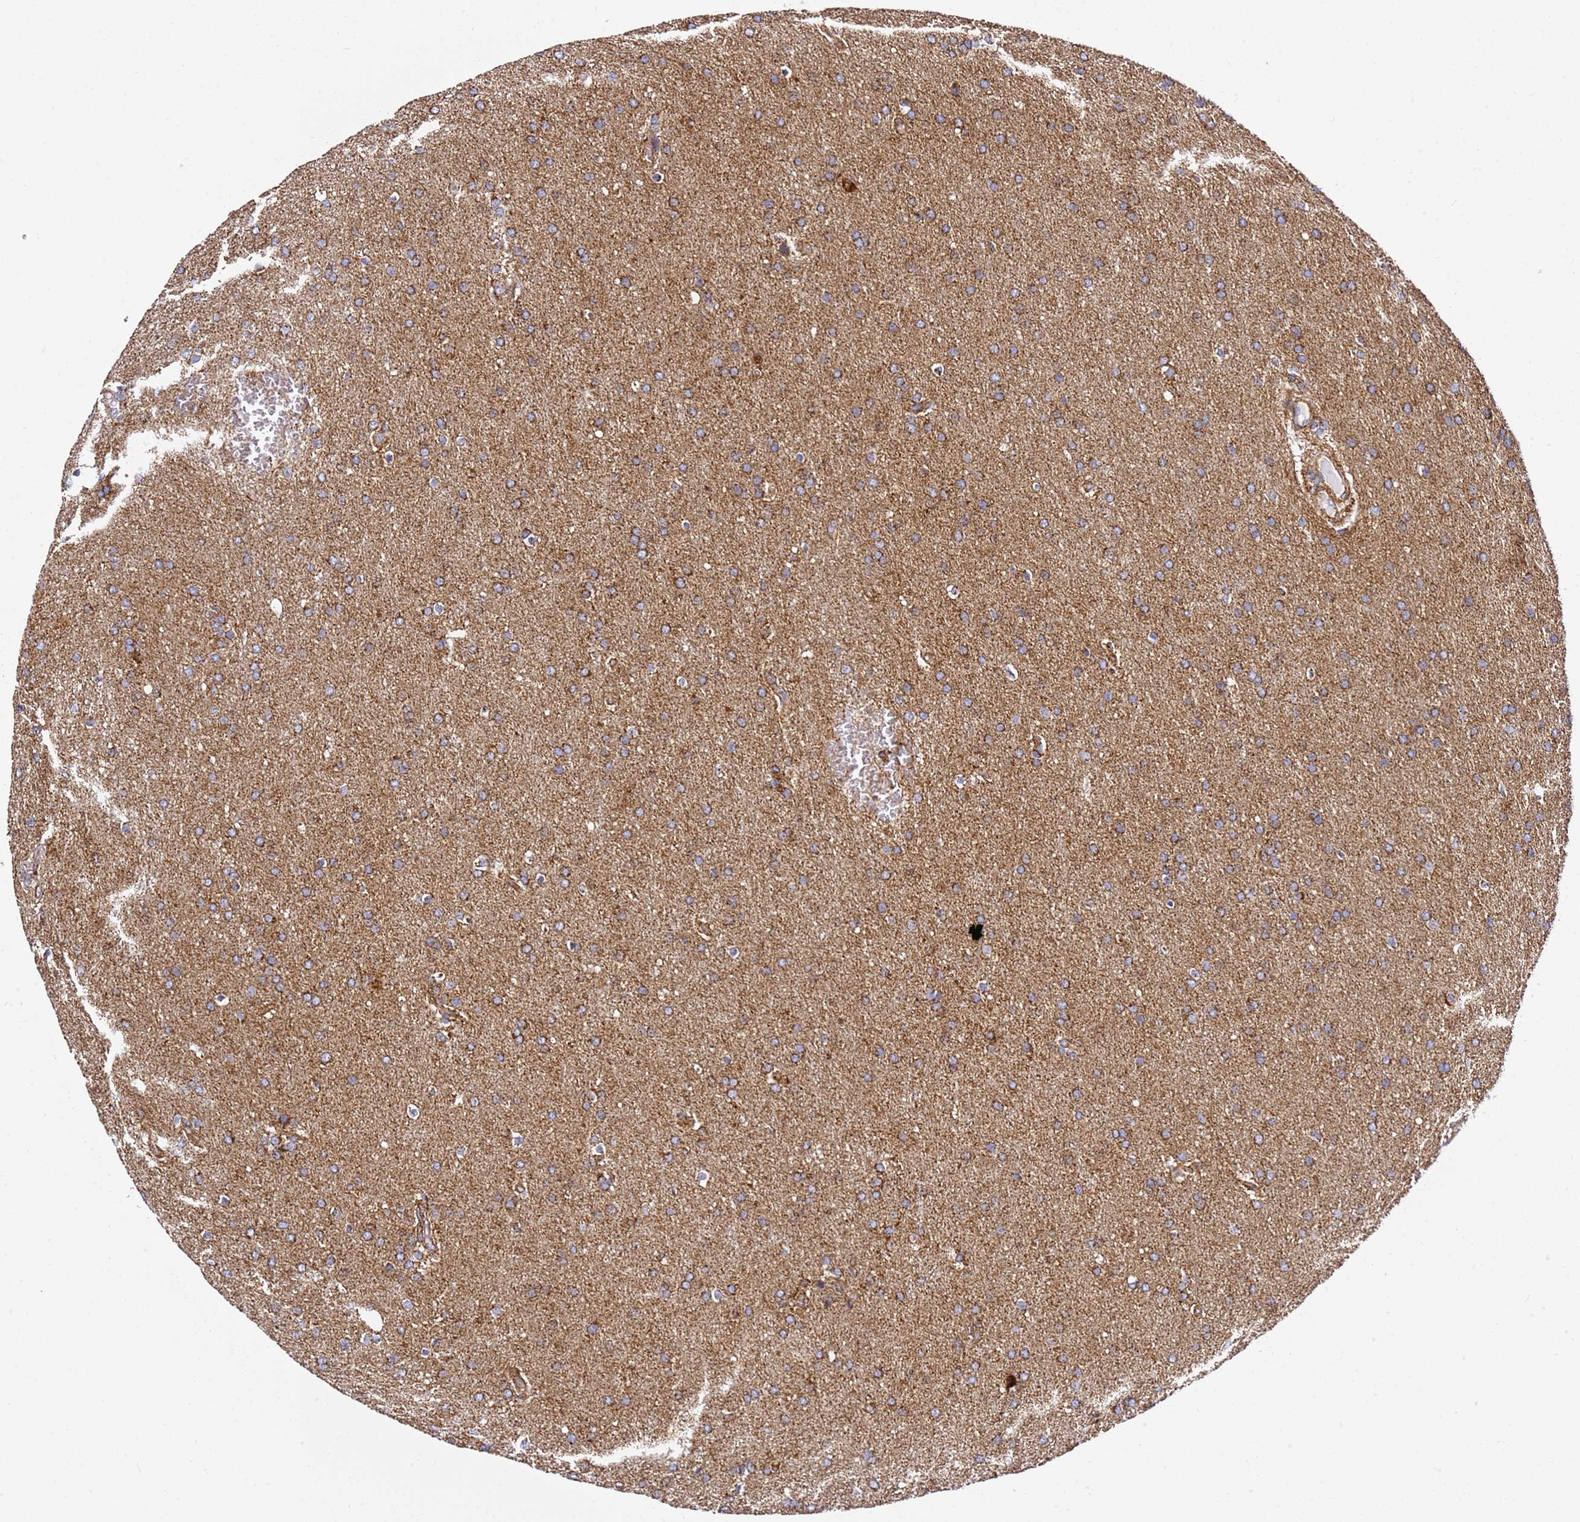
{"staining": {"intensity": "moderate", "quantity": ">75%", "location": "cytoplasmic/membranous"}, "tissue": "glioma", "cell_type": "Tumor cells", "image_type": "cancer", "snomed": [{"axis": "morphology", "description": "Glioma, malignant, Low grade"}, {"axis": "topography", "description": "Brain"}], "caption": "Human glioma stained with a brown dye demonstrates moderate cytoplasmic/membranous positive positivity in approximately >75% of tumor cells.", "gene": "NDUFA3", "patient": {"sex": "female", "age": 32}}